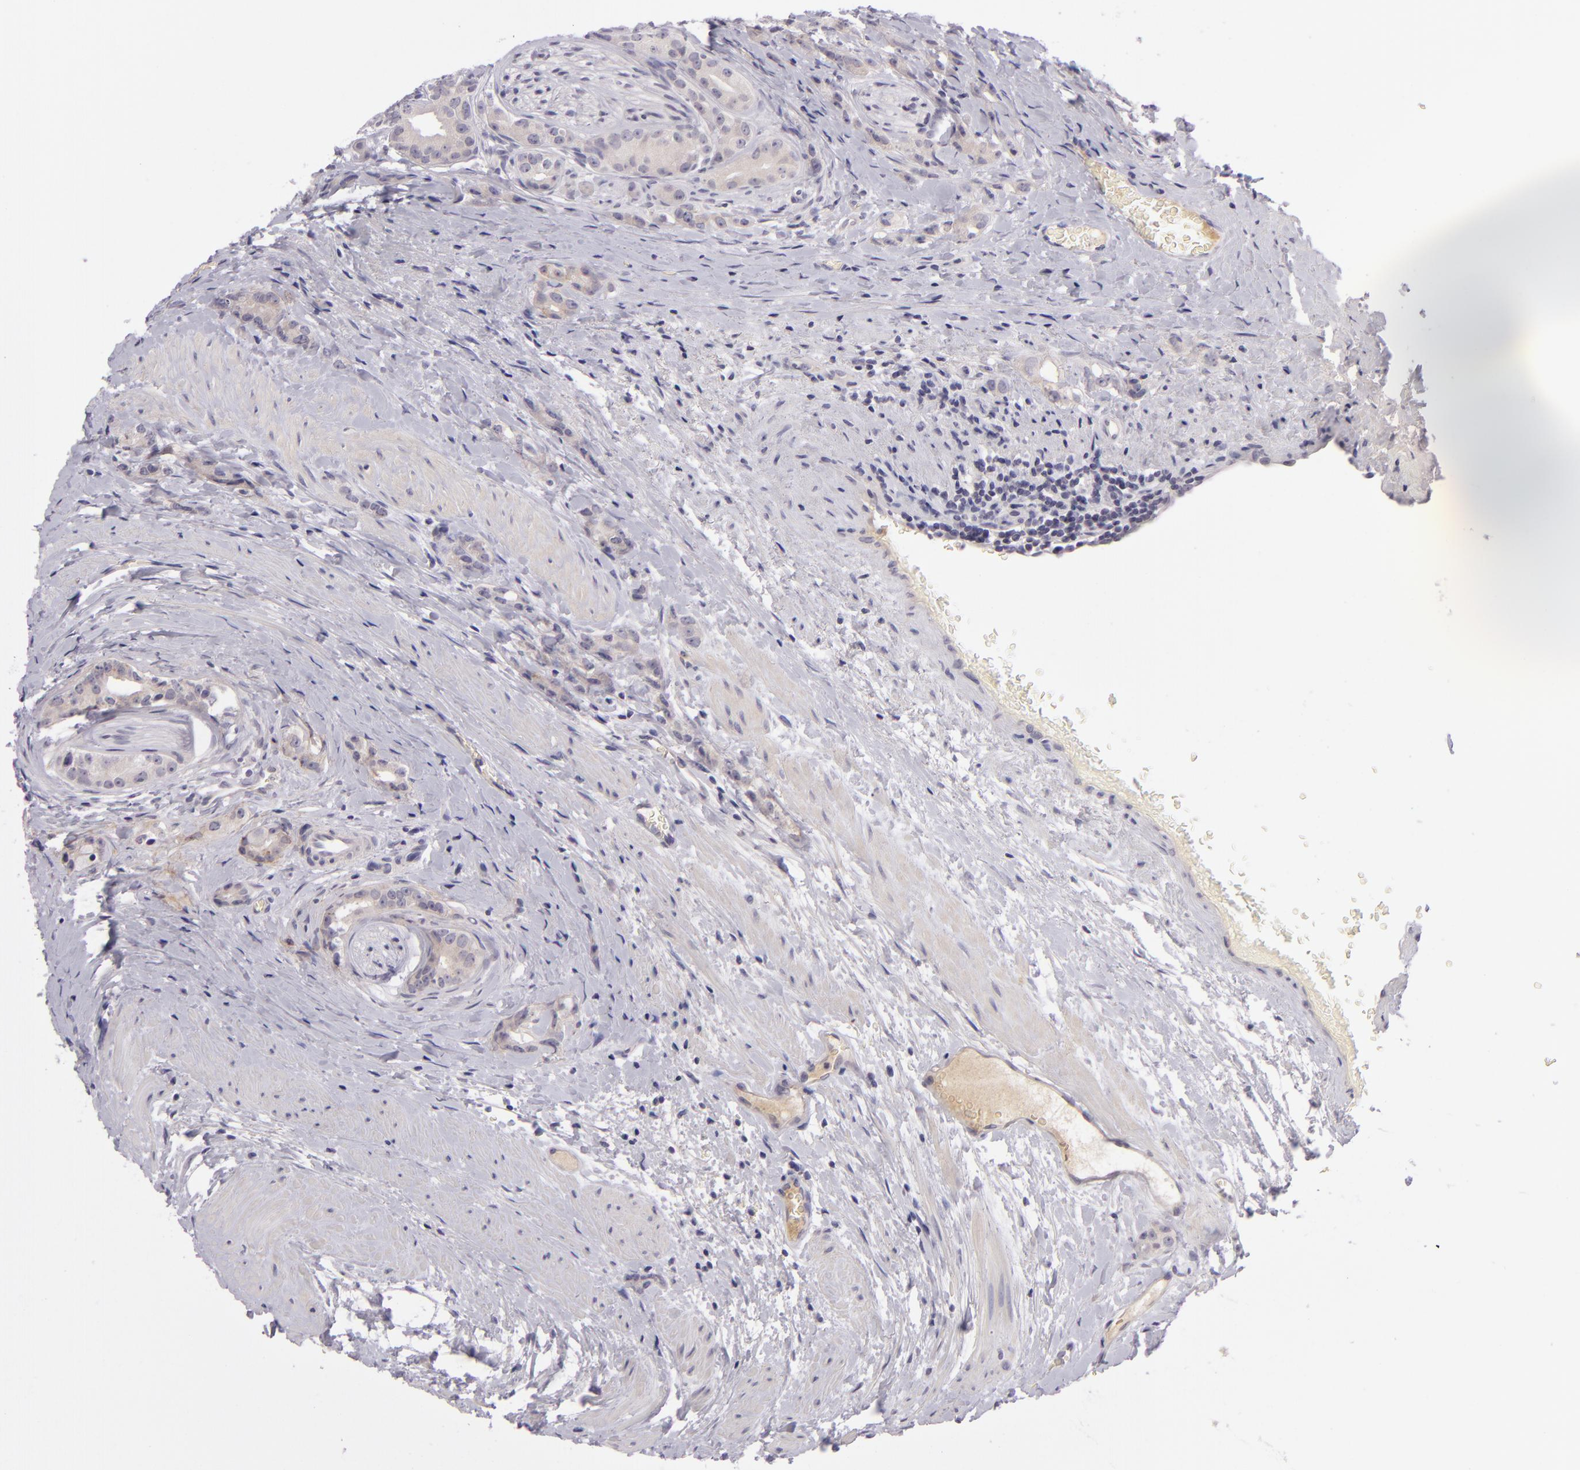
{"staining": {"intensity": "weak", "quantity": ">75%", "location": "cytoplasmic/membranous"}, "tissue": "prostate cancer", "cell_type": "Tumor cells", "image_type": "cancer", "snomed": [{"axis": "morphology", "description": "Adenocarcinoma, Medium grade"}, {"axis": "topography", "description": "Prostate"}], "caption": "A brown stain labels weak cytoplasmic/membranous positivity of a protein in prostate cancer (medium-grade adenocarcinoma) tumor cells.", "gene": "DAG1", "patient": {"sex": "male", "age": 59}}